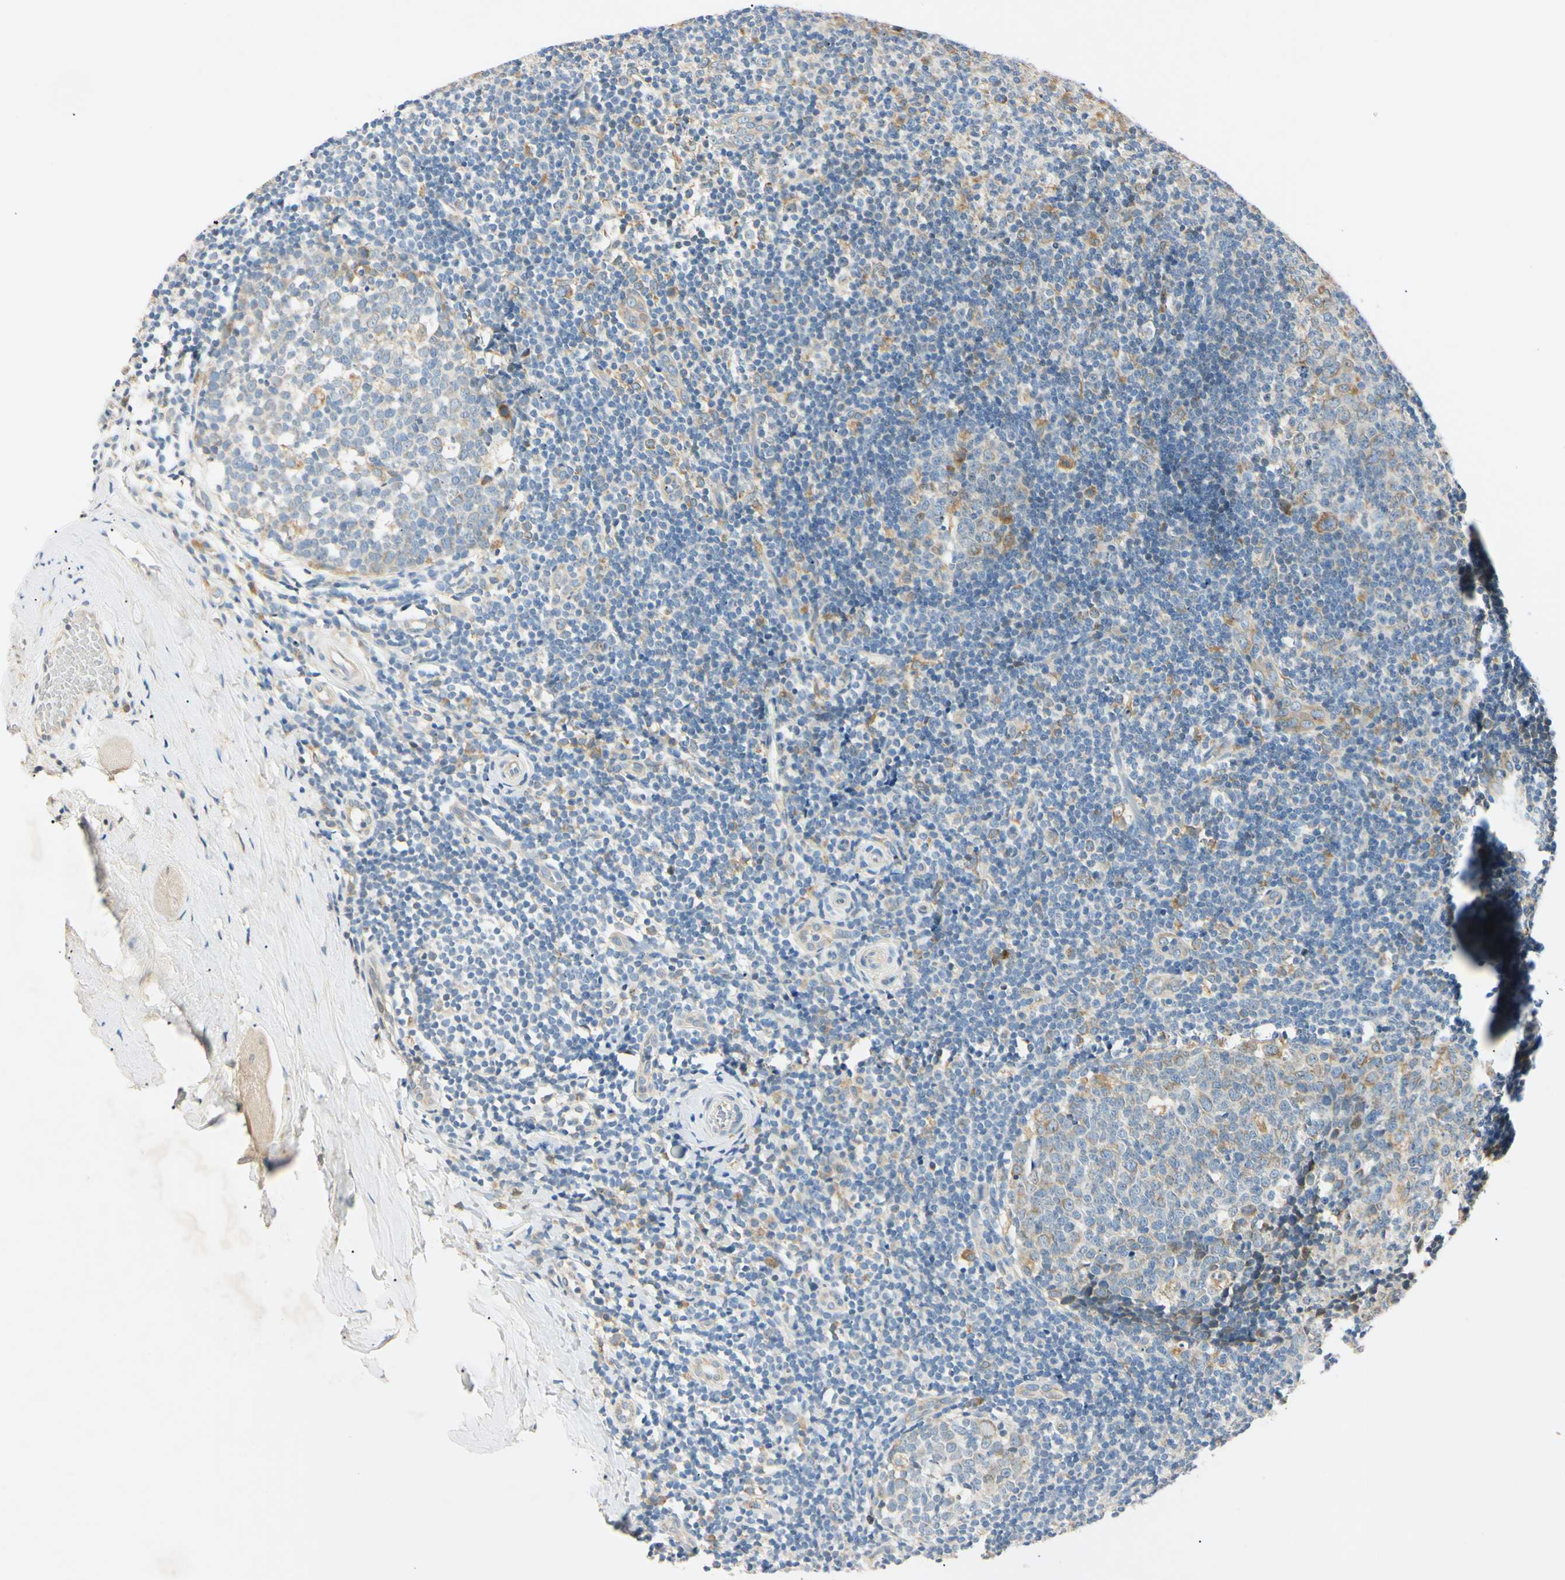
{"staining": {"intensity": "weak", "quantity": "25%-75%", "location": "cytoplasmic/membranous"}, "tissue": "tonsil", "cell_type": "Germinal center cells", "image_type": "normal", "snomed": [{"axis": "morphology", "description": "Normal tissue, NOS"}, {"axis": "topography", "description": "Tonsil"}], "caption": "DAB (3,3'-diaminobenzidine) immunohistochemical staining of unremarkable human tonsil exhibits weak cytoplasmic/membranous protein positivity in approximately 25%-75% of germinal center cells. (Stains: DAB in brown, nuclei in blue, Microscopy: brightfield microscopy at high magnification).", "gene": "DNAJB12", "patient": {"sex": "female", "age": 19}}